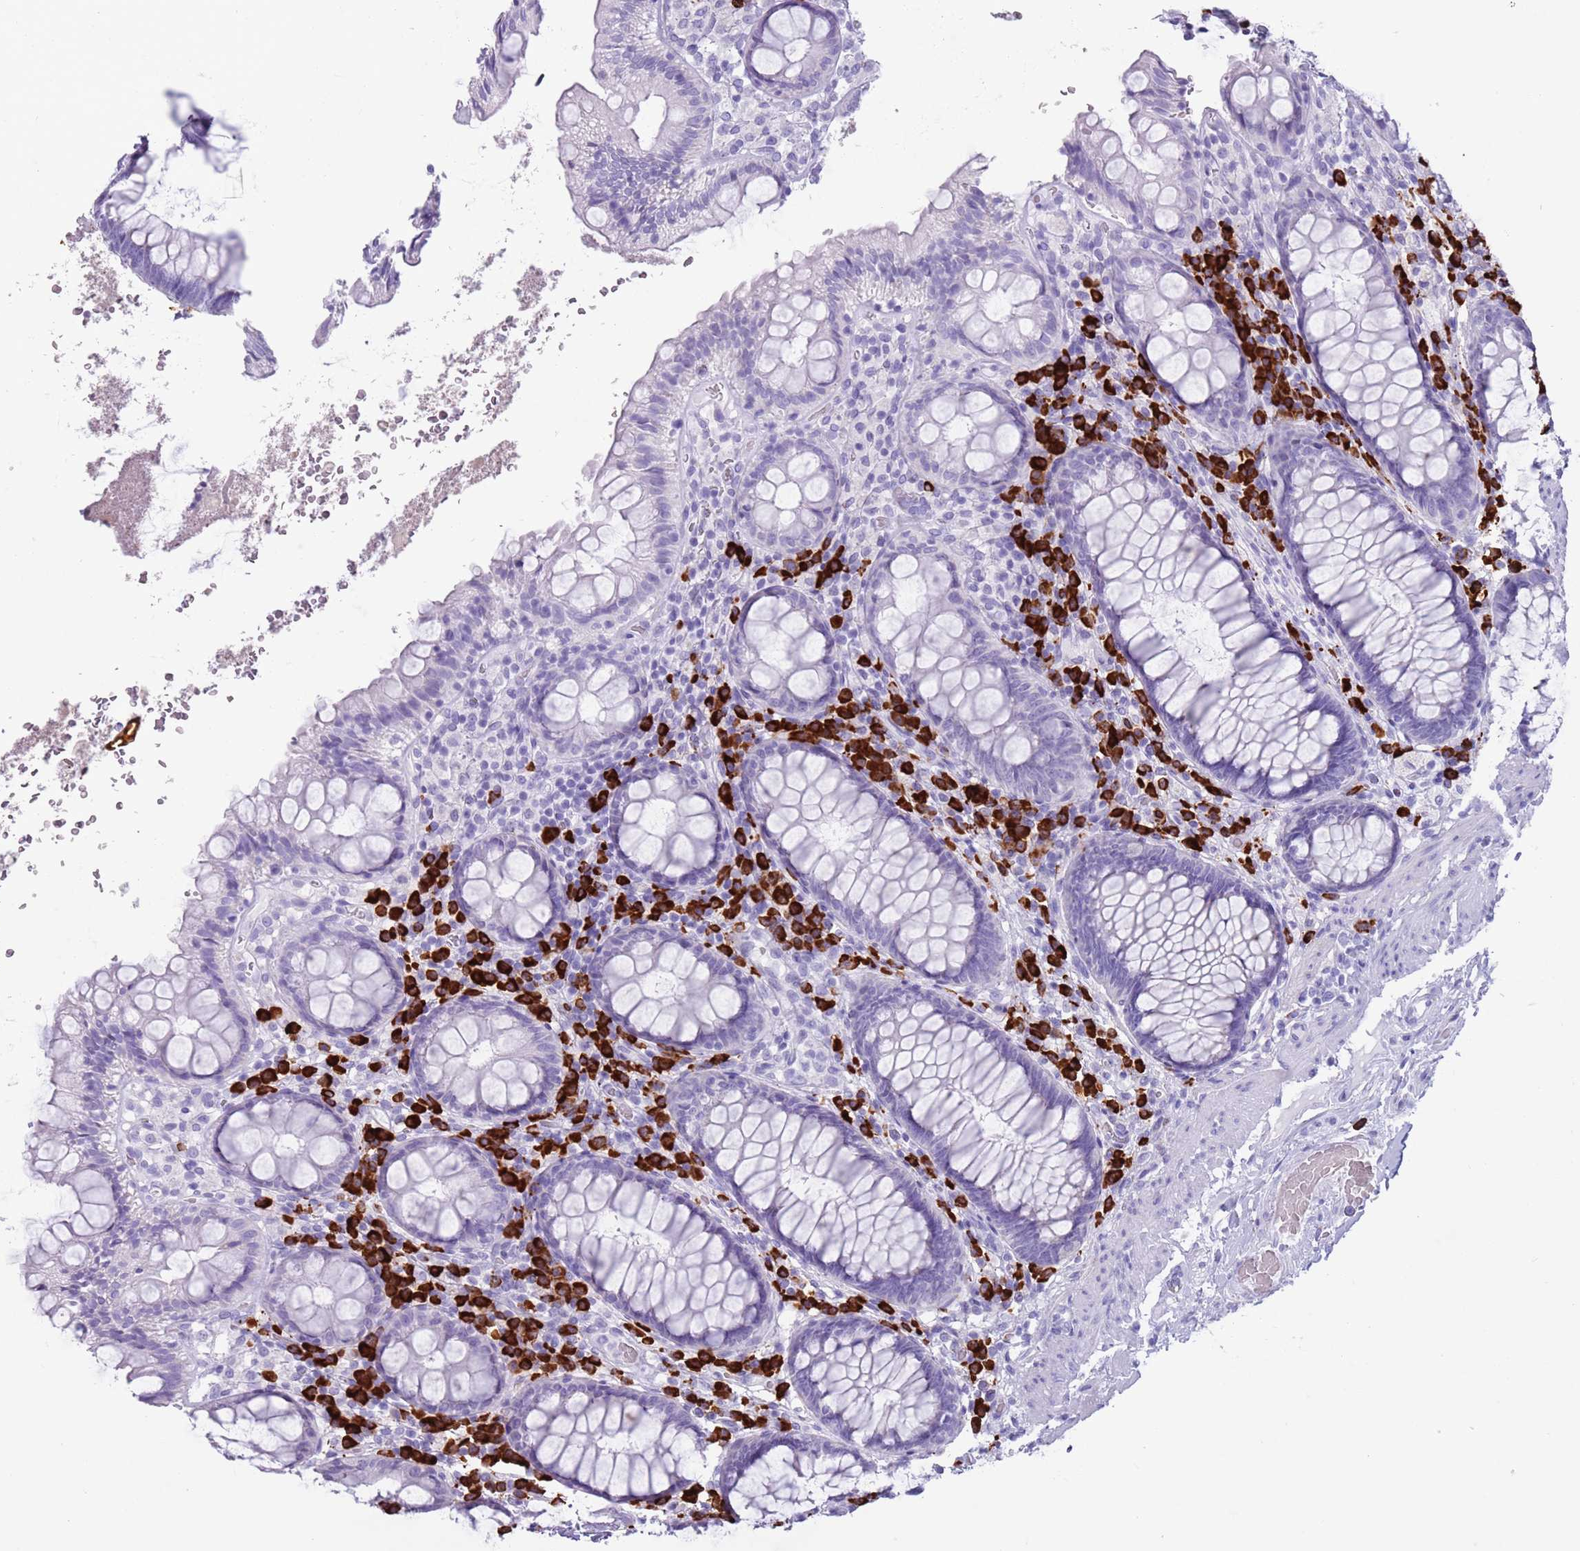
{"staining": {"intensity": "negative", "quantity": "none", "location": "none"}, "tissue": "rectum", "cell_type": "Glandular cells", "image_type": "normal", "snomed": [{"axis": "morphology", "description": "Normal tissue, NOS"}, {"axis": "topography", "description": "Rectum"}], "caption": "An IHC micrograph of normal rectum is shown. There is no staining in glandular cells of rectum.", "gene": "ENSG00000263020", "patient": {"sex": "male", "age": 83}}